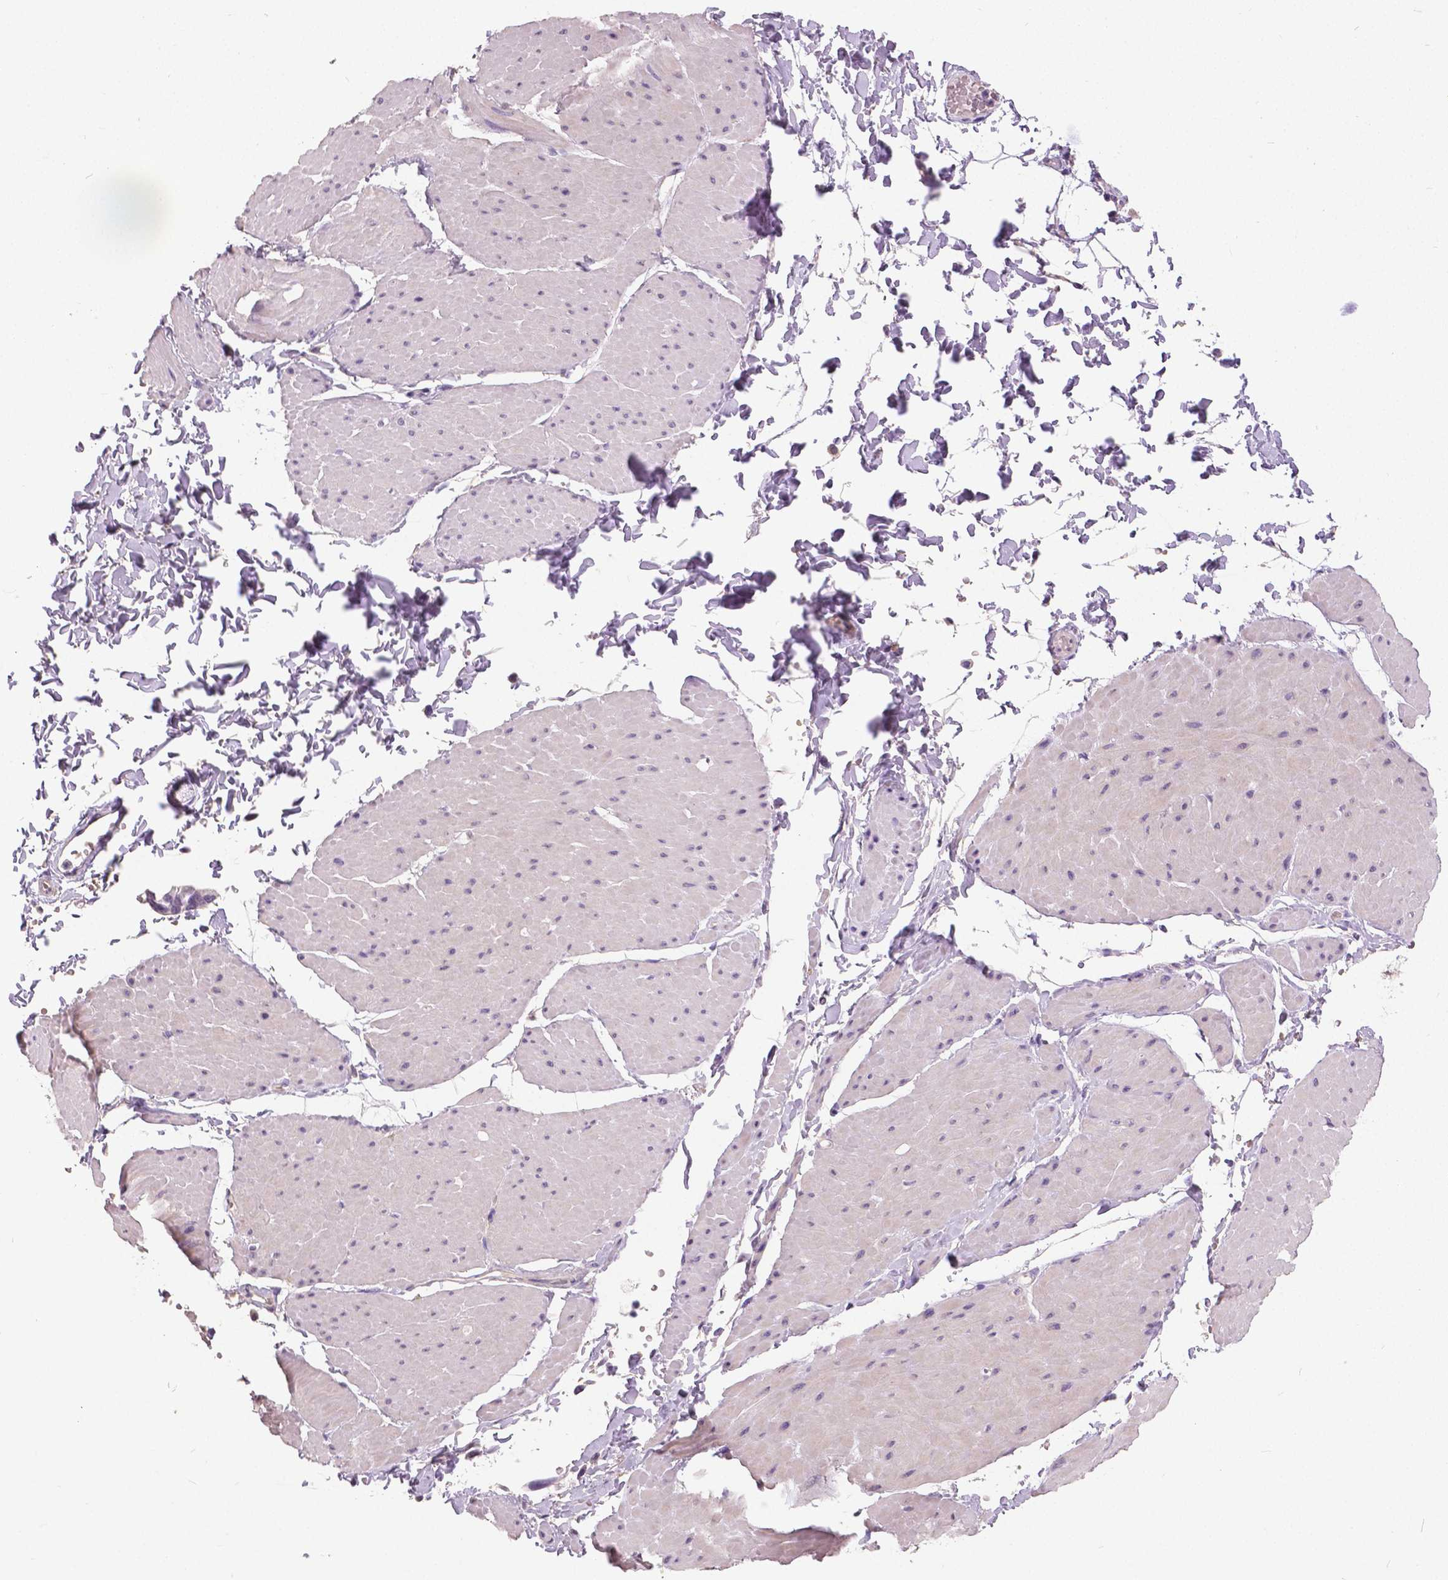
{"staining": {"intensity": "negative", "quantity": "none", "location": "none"}, "tissue": "adipose tissue", "cell_type": "Adipocytes", "image_type": "normal", "snomed": [{"axis": "morphology", "description": "Normal tissue, NOS"}, {"axis": "topography", "description": "Smooth muscle"}, {"axis": "topography", "description": "Peripheral nerve tissue"}], "caption": "High power microscopy histopathology image of an immunohistochemistry image of normal adipose tissue, revealing no significant staining in adipocytes.", "gene": "FOXA1", "patient": {"sex": "male", "age": 58}}